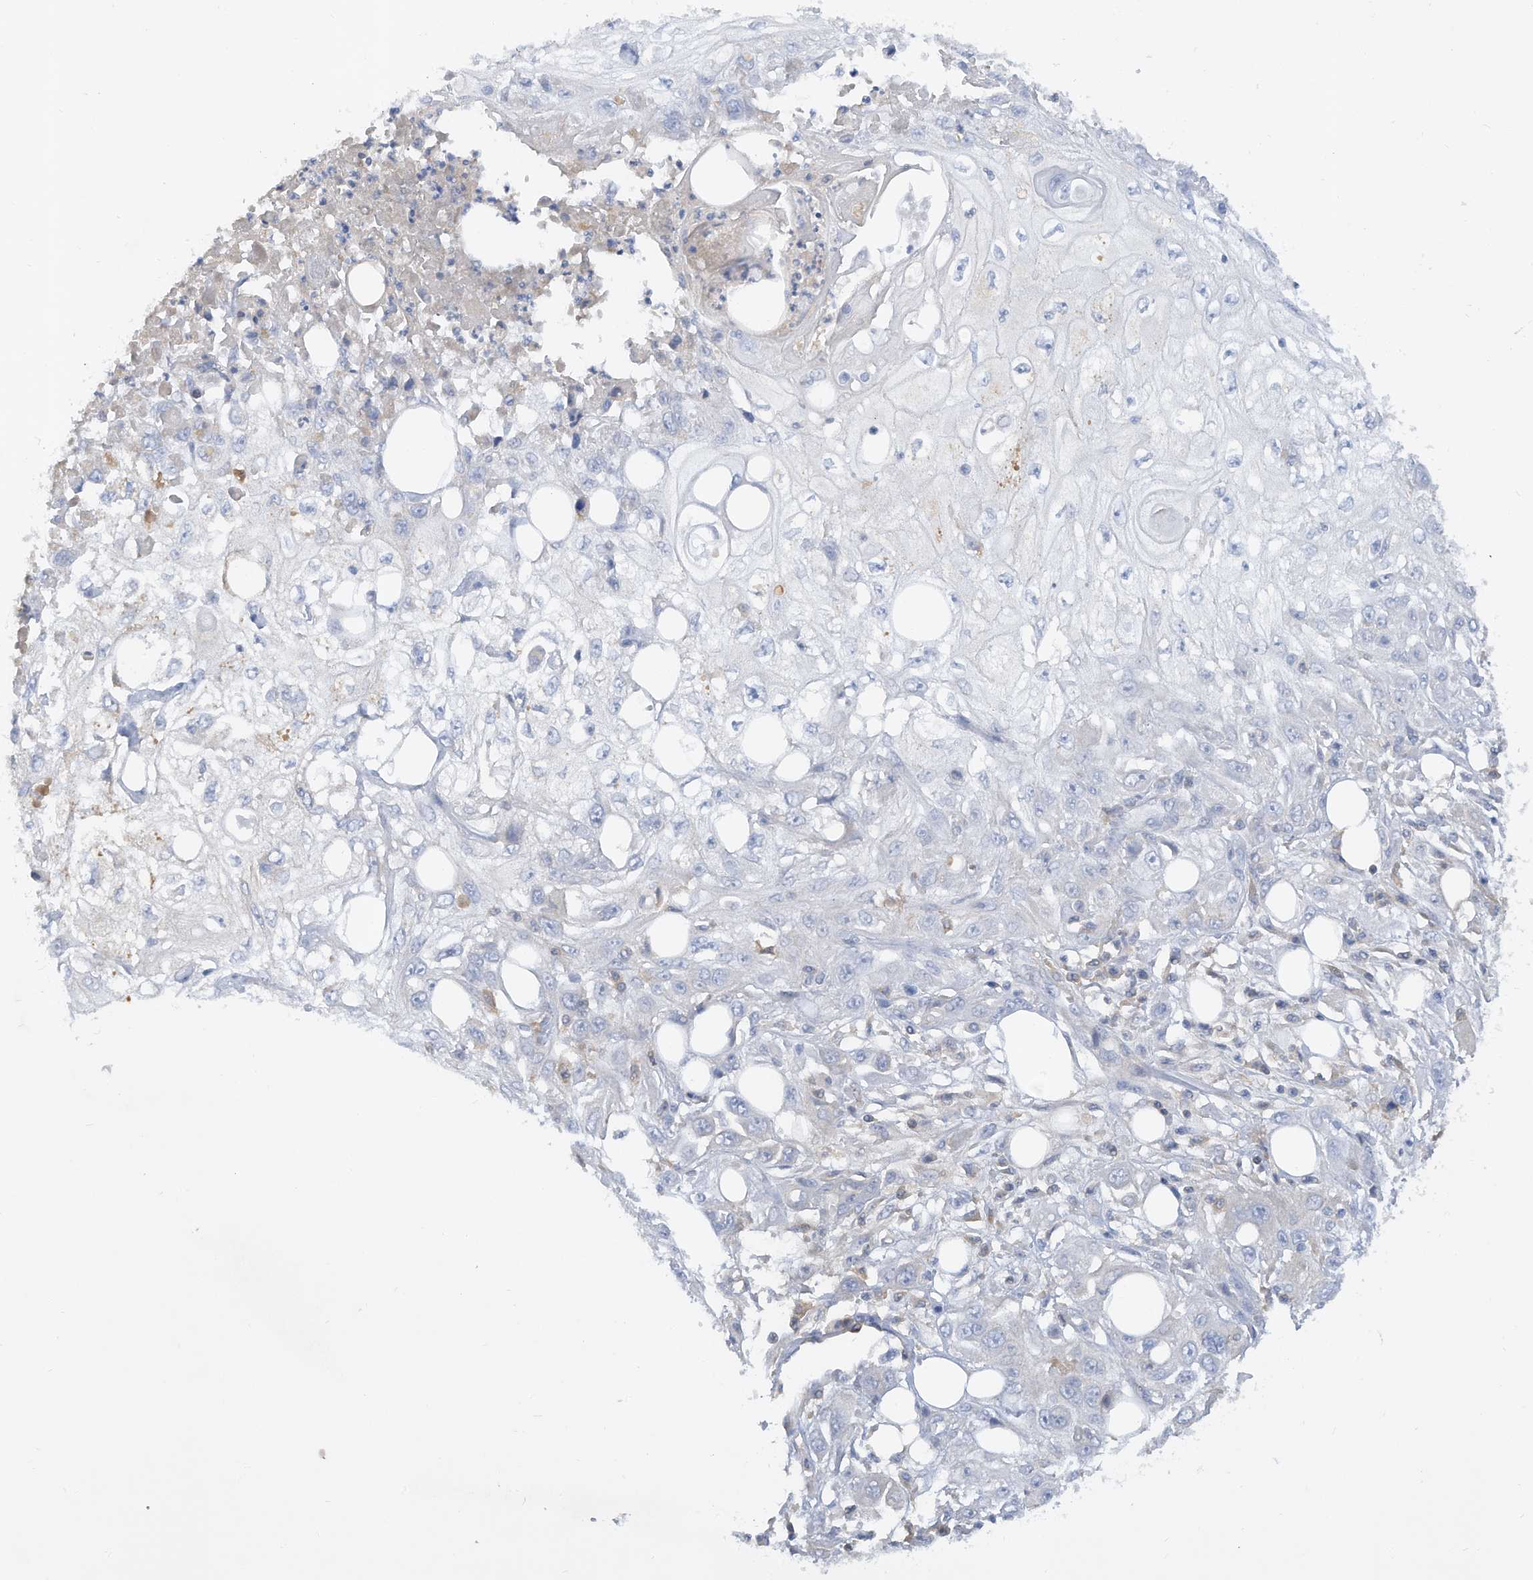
{"staining": {"intensity": "negative", "quantity": "none", "location": "none"}, "tissue": "skin cancer", "cell_type": "Tumor cells", "image_type": "cancer", "snomed": [{"axis": "morphology", "description": "Squamous cell carcinoma, NOS"}, {"axis": "topography", "description": "Skin"}], "caption": "Immunohistochemistry histopathology image of squamous cell carcinoma (skin) stained for a protein (brown), which shows no staining in tumor cells.", "gene": "HAS3", "patient": {"sex": "male", "age": 75}}